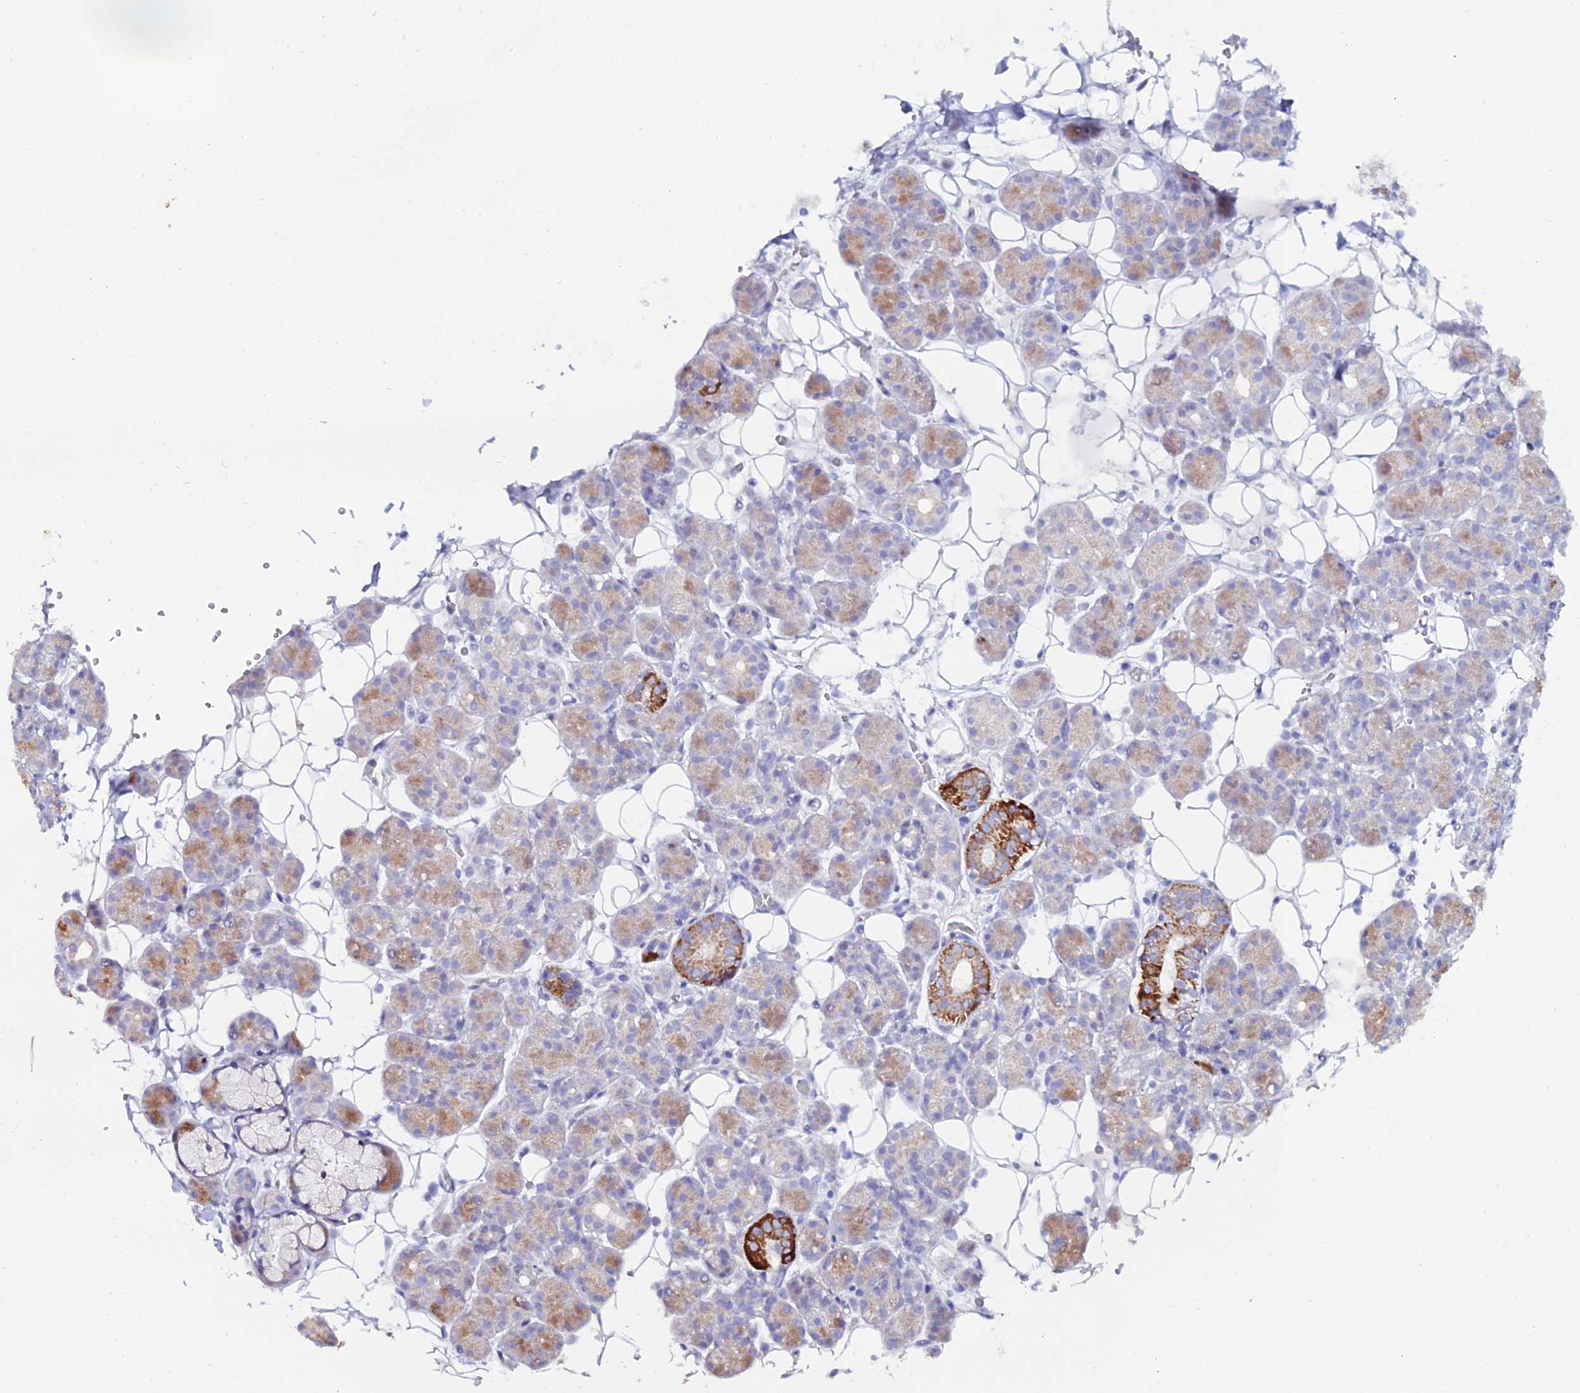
{"staining": {"intensity": "strong", "quantity": "<25%", "location": "cytoplasmic/membranous"}, "tissue": "salivary gland", "cell_type": "Glandular cells", "image_type": "normal", "snomed": [{"axis": "morphology", "description": "Normal tissue, NOS"}, {"axis": "topography", "description": "Salivary gland"}], "caption": "High-power microscopy captured an immunohistochemistry (IHC) histopathology image of normal salivary gland, revealing strong cytoplasmic/membranous positivity in approximately <25% of glandular cells.", "gene": "DHX34", "patient": {"sex": "male", "age": 63}}